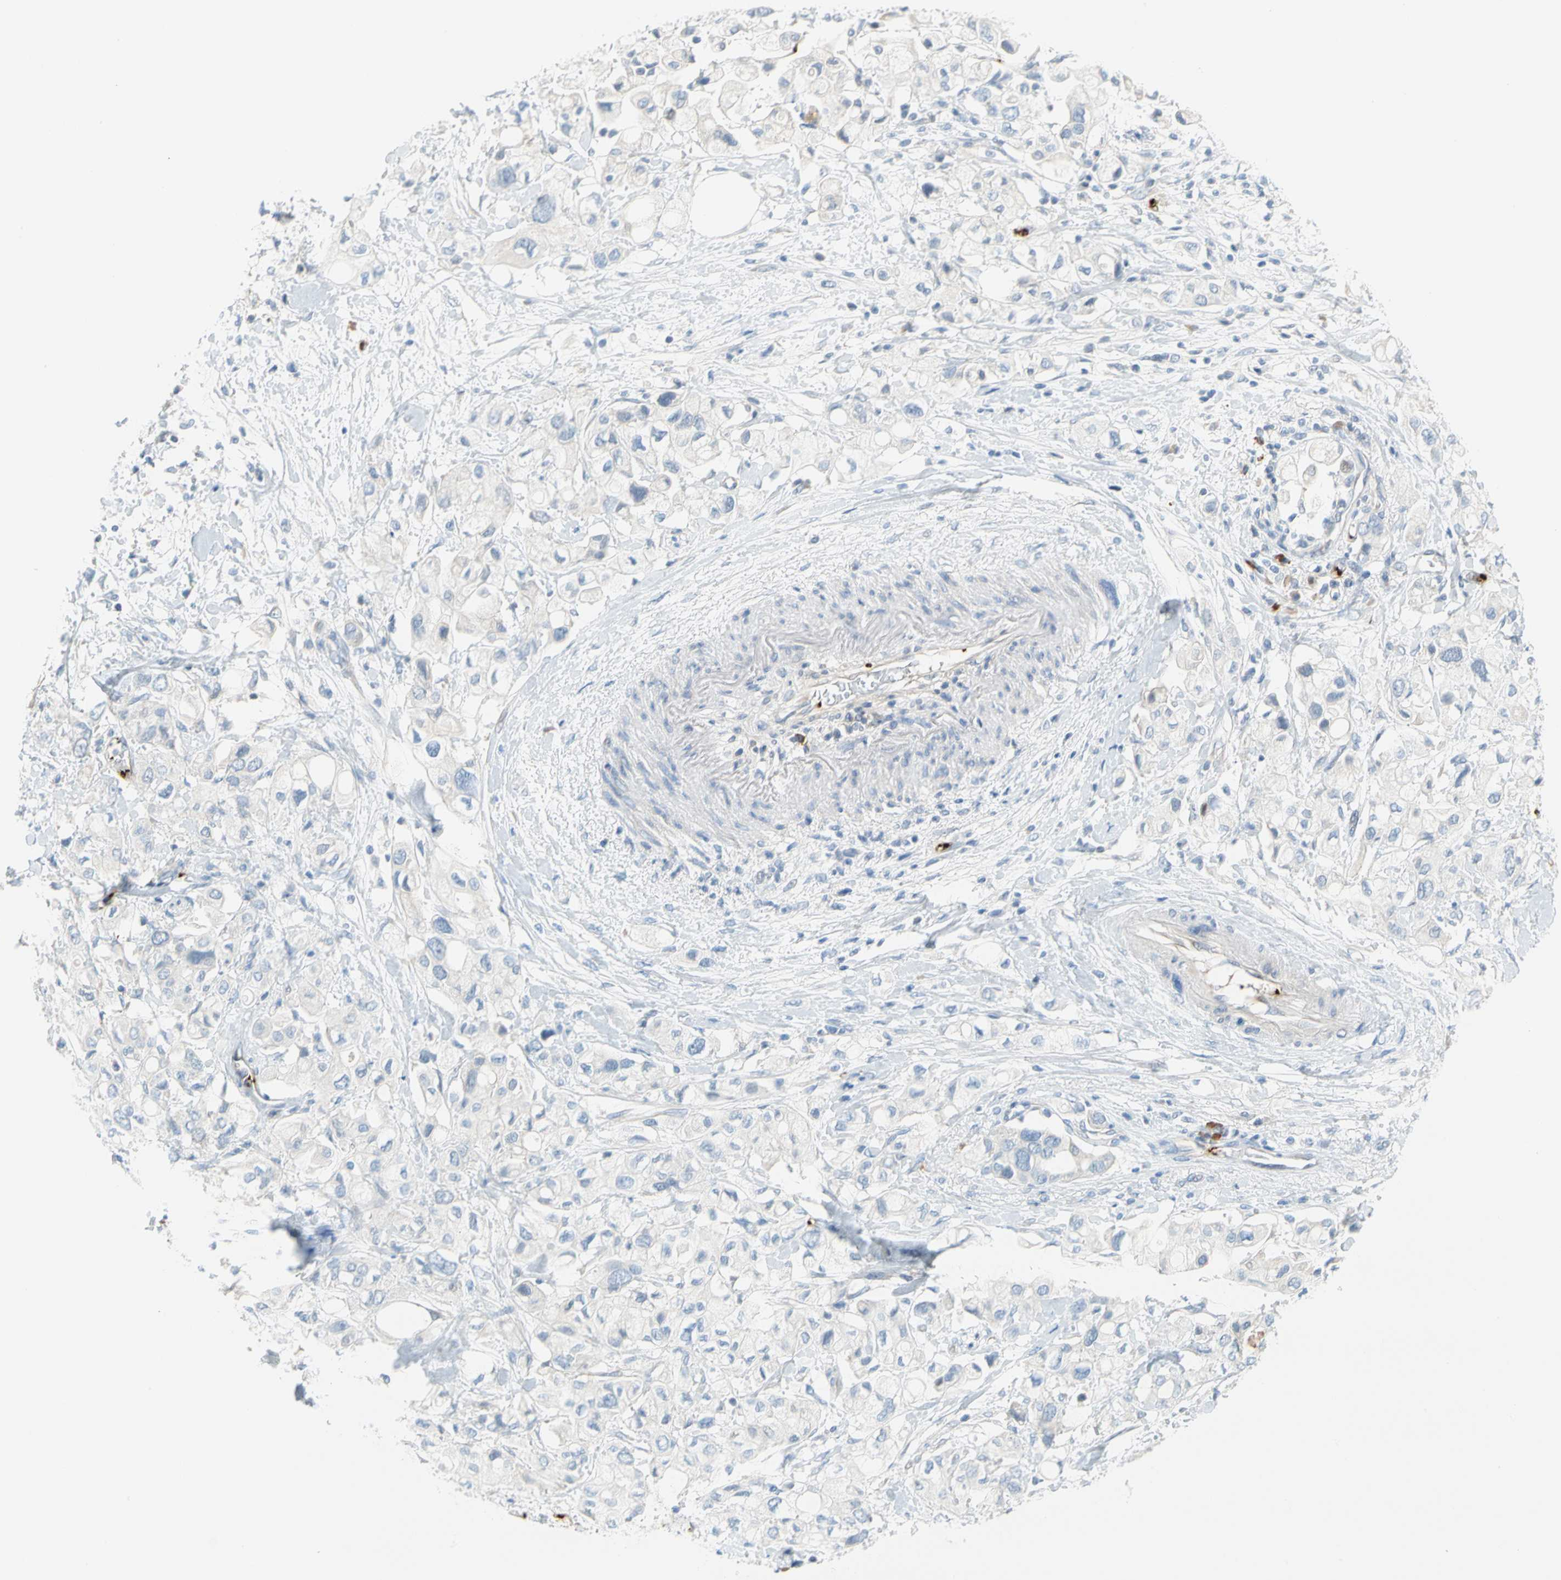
{"staining": {"intensity": "negative", "quantity": "none", "location": "none"}, "tissue": "pancreatic cancer", "cell_type": "Tumor cells", "image_type": "cancer", "snomed": [{"axis": "morphology", "description": "Adenocarcinoma, NOS"}, {"axis": "topography", "description": "Pancreas"}], "caption": "A histopathology image of human pancreatic cancer (adenocarcinoma) is negative for staining in tumor cells. The staining was performed using DAB to visualize the protein expression in brown, while the nuclei were stained in blue with hematoxylin (Magnification: 20x).", "gene": "PPBP", "patient": {"sex": "female", "age": 56}}